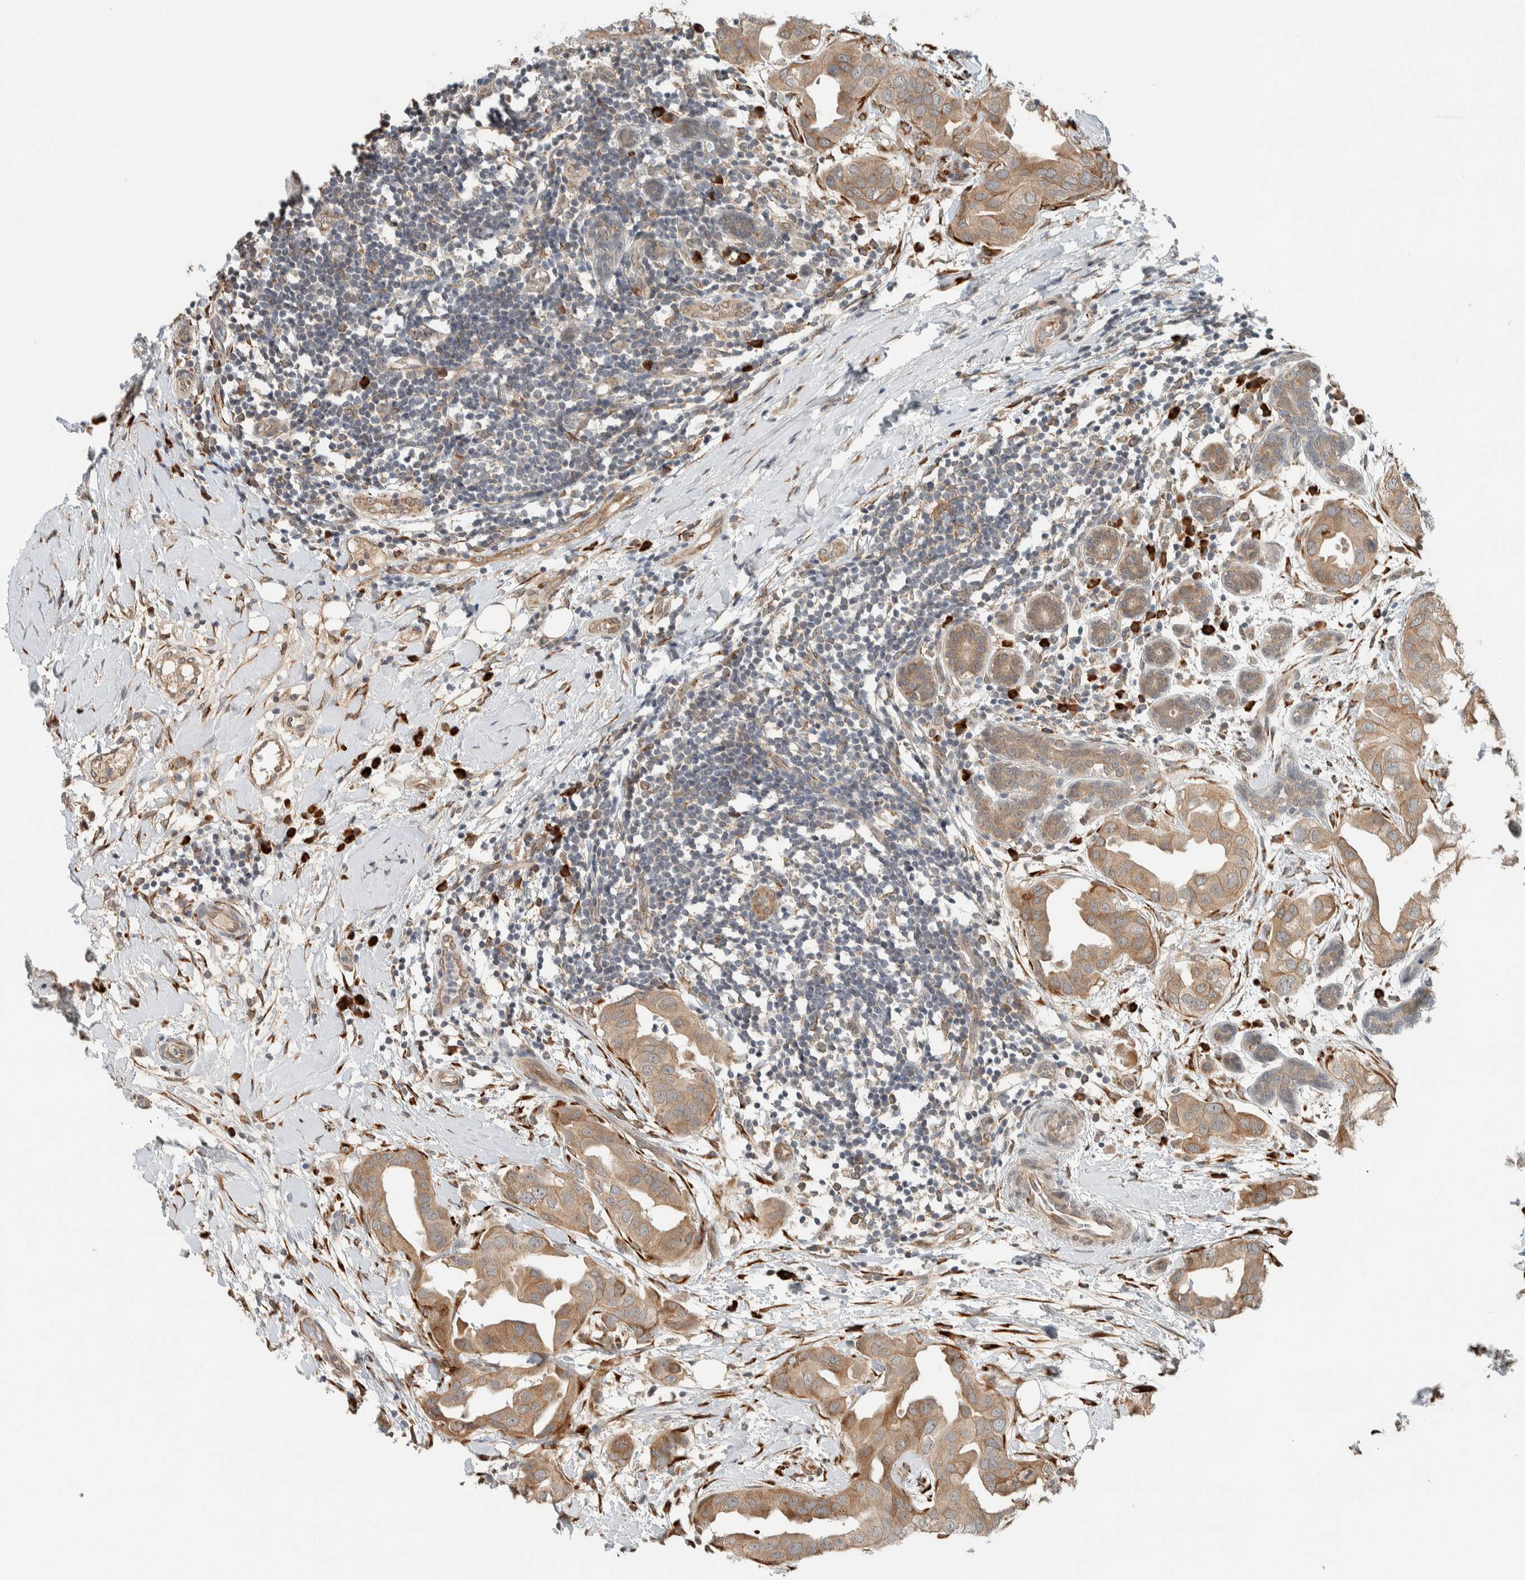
{"staining": {"intensity": "moderate", "quantity": ">75%", "location": "cytoplasmic/membranous"}, "tissue": "breast cancer", "cell_type": "Tumor cells", "image_type": "cancer", "snomed": [{"axis": "morphology", "description": "Duct carcinoma"}, {"axis": "topography", "description": "Breast"}], "caption": "Immunohistochemistry photomicrograph of neoplastic tissue: human breast intraductal carcinoma stained using immunohistochemistry shows medium levels of moderate protein expression localized specifically in the cytoplasmic/membranous of tumor cells, appearing as a cytoplasmic/membranous brown color.", "gene": "CTBP2", "patient": {"sex": "female", "age": 40}}